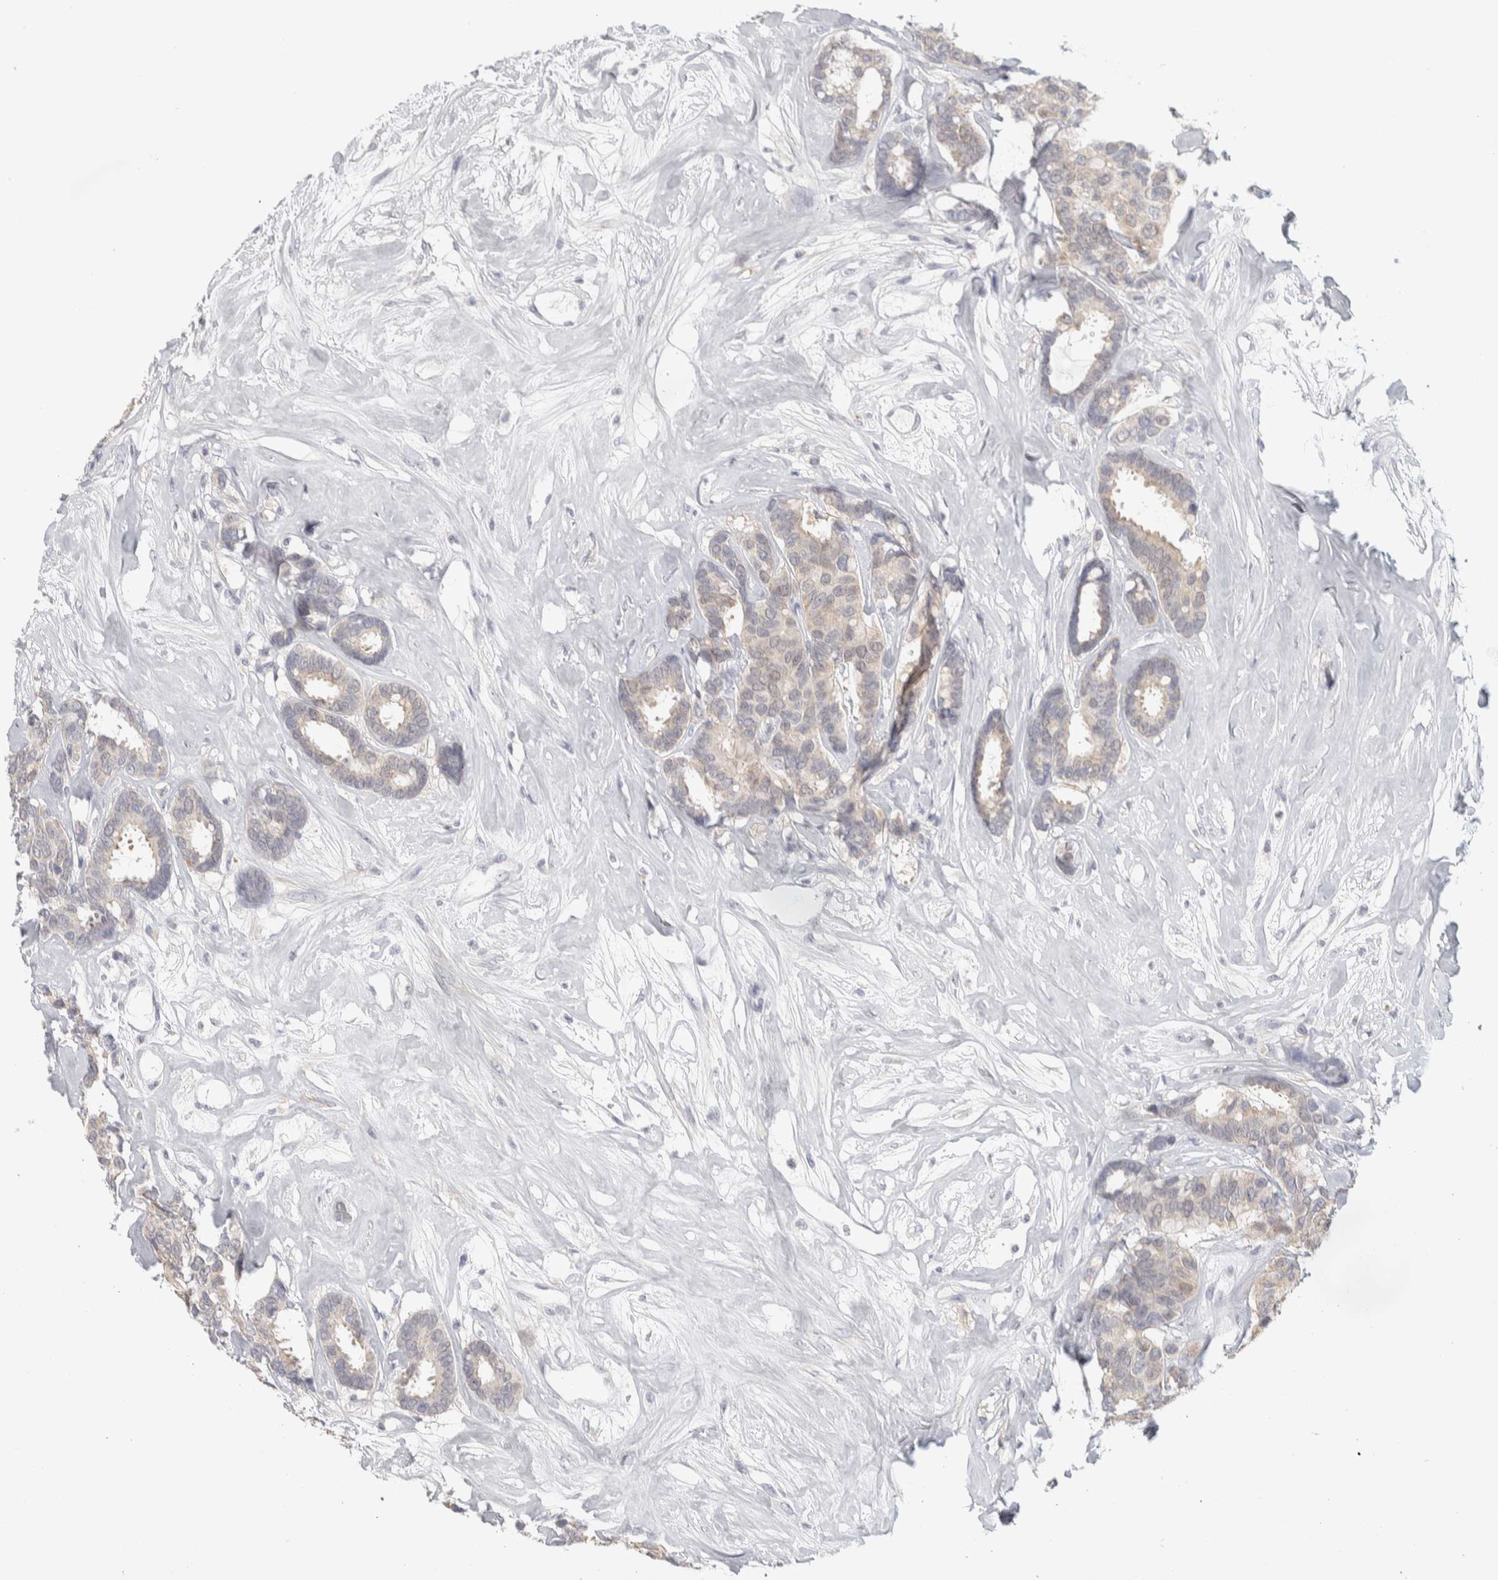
{"staining": {"intensity": "weak", "quantity": "<25%", "location": "cytoplasmic/membranous,nuclear"}, "tissue": "breast cancer", "cell_type": "Tumor cells", "image_type": "cancer", "snomed": [{"axis": "morphology", "description": "Duct carcinoma"}, {"axis": "topography", "description": "Breast"}], "caption": "An immunohistochemistry photomicrograph of breast invasive ductal carcinoma is shown. There is no staining in tumor cells of breast invasive ductal carcinoma.", "gene": "DCXR", "patient": {"sex": "female", "age": 87}}